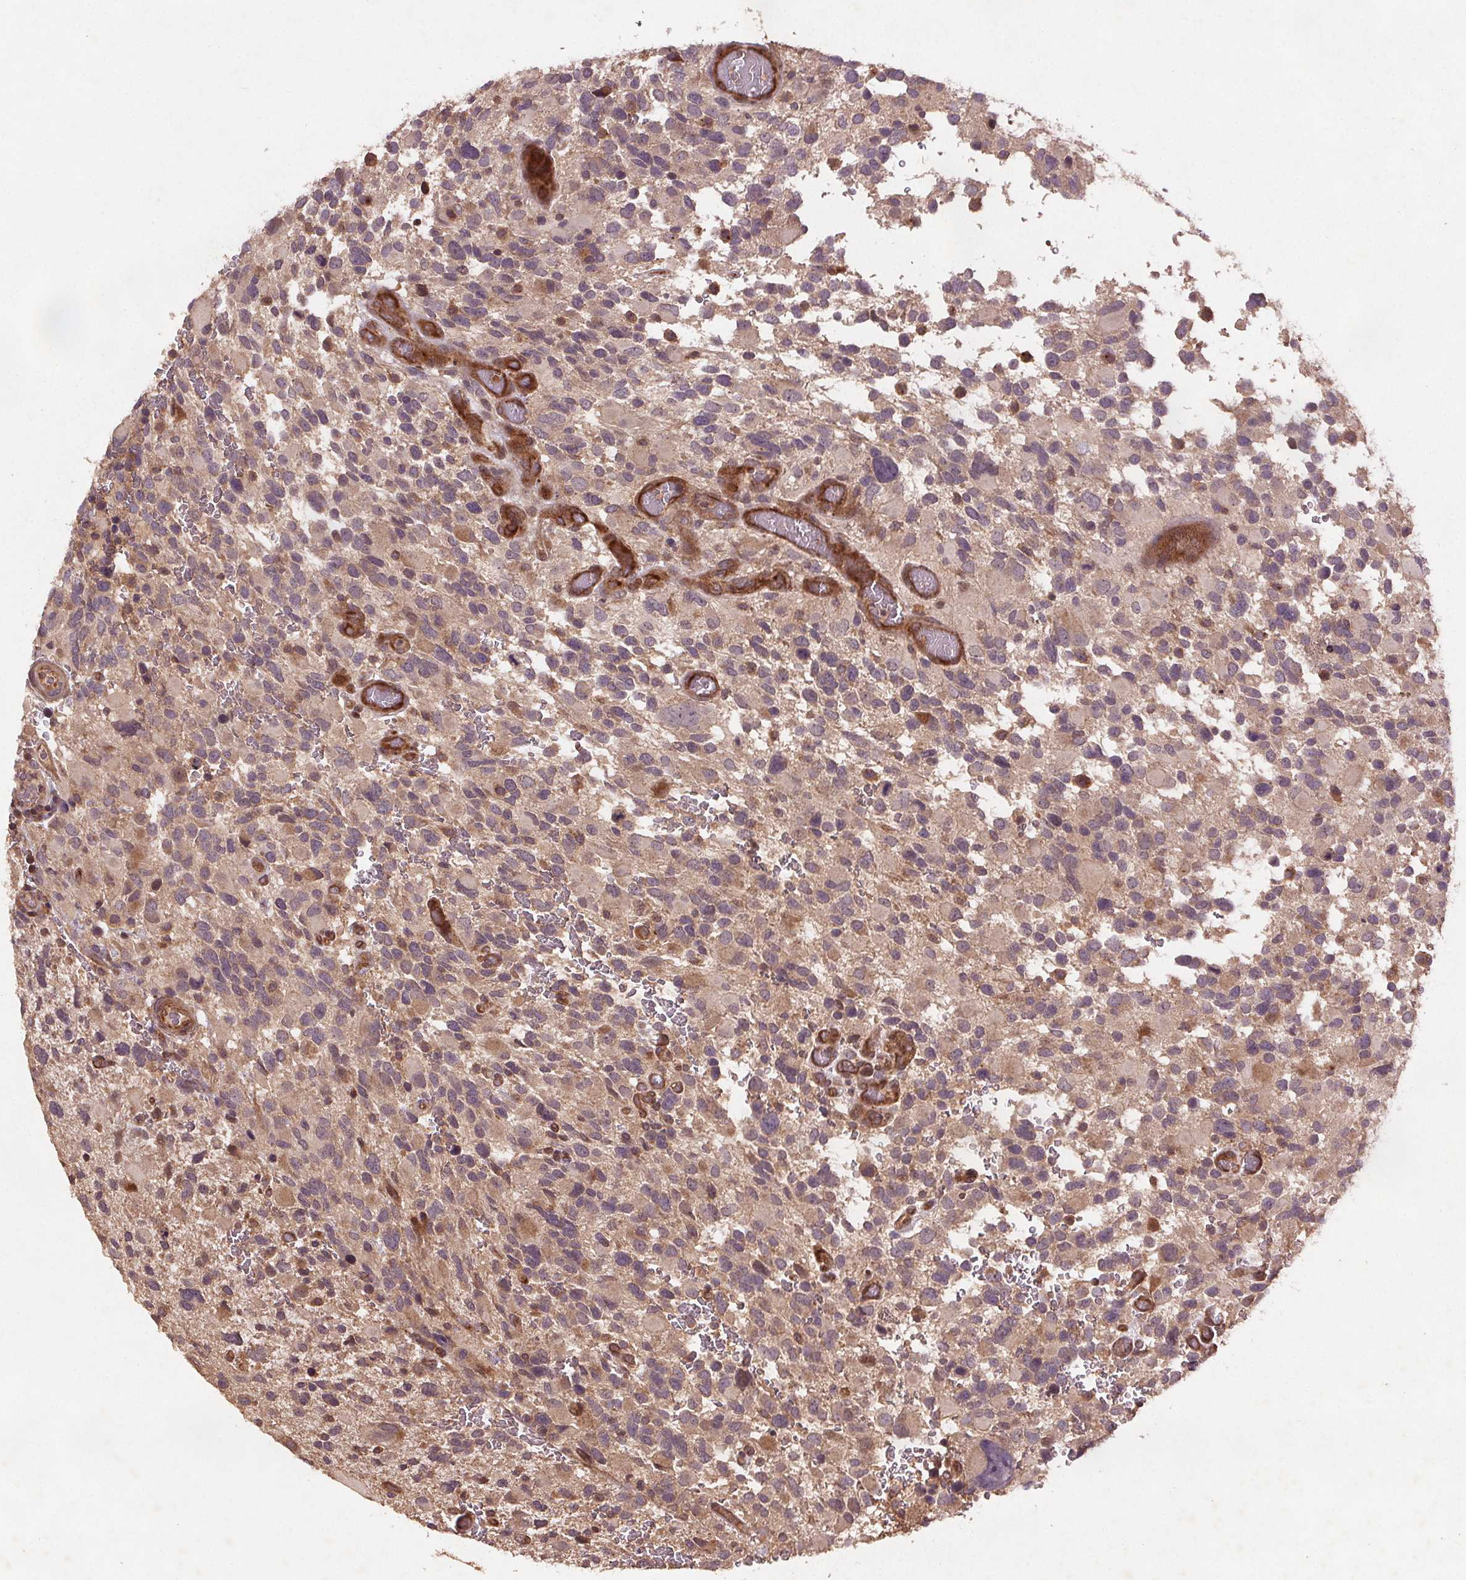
{"staining": {"intensity": "negative", "quantity": "none", "location": "none"}, "tissue": "glioma", "cell_type": "Tumor cells", "image_type": "cancer", "snomed": [{"axis": "morphology", "description": "Glioma, malignant, Low grade"}, {"axis": "topography", "description": "Brain"}], "caption": "The micrograph shows no staining of tumor cells in malignant glioma (low-grade).", "gene": "SEC14L2", "patient": {"sex": "female", "age": 32}}